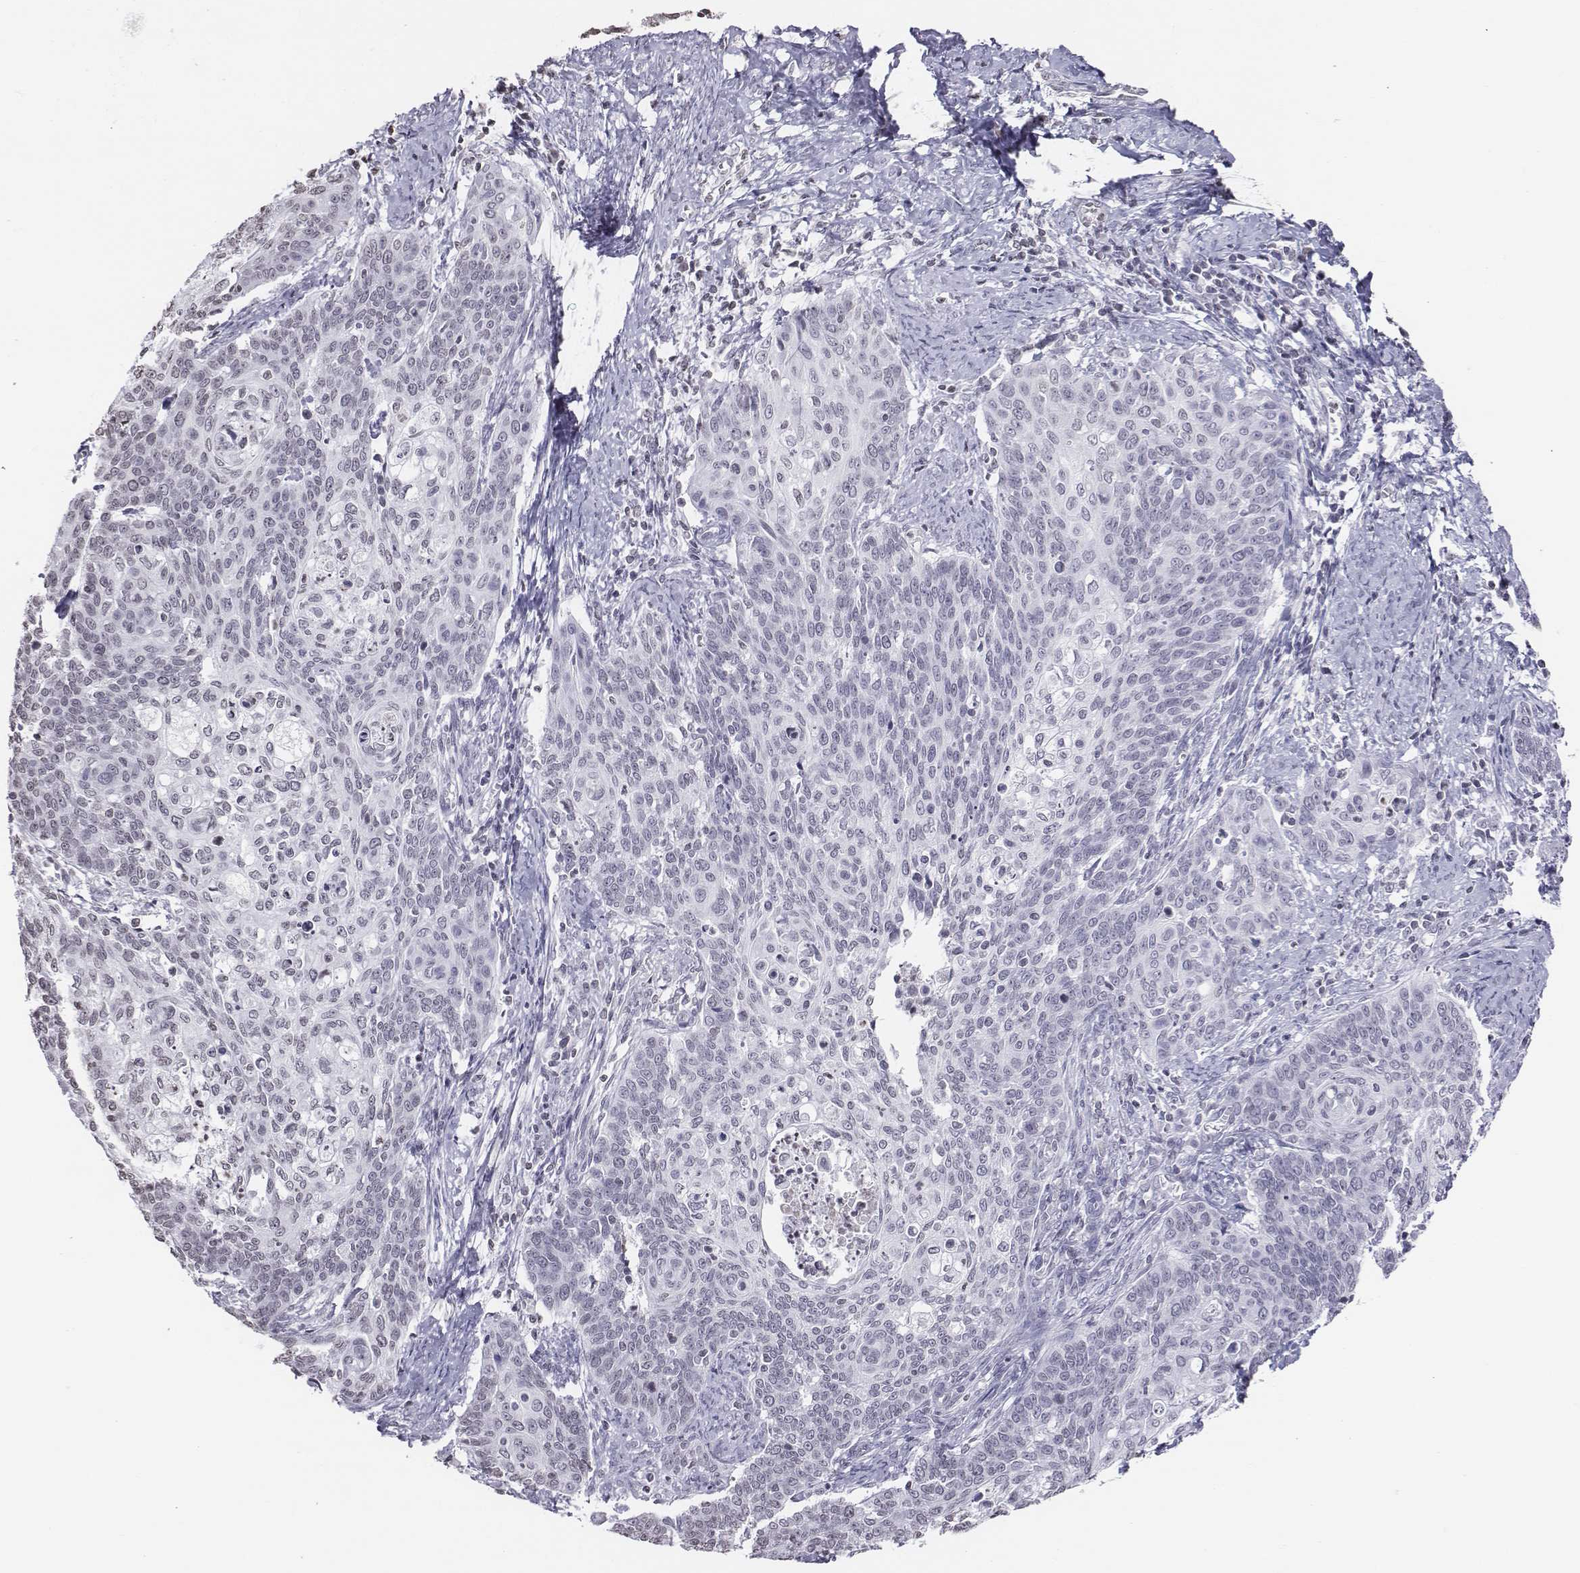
{"staining": {"intensity": "negative", "quantity": "none", "location": "none"}, "tissue": "cervical cancer", "cell_type": "Tumor cells", "image_type": "cancer", "snomed": [{"axis": "morphology", "description": "Normal tissue, NOS"}, {"axis": "morphology", "description": "Squamous cell carcinoma, NOS"}, {"axis": "topography", "description": "Cervix"}], "caption": "A high-resolution histopathology image shows immunohistochemistry staining of cervical cancer (squamous cell carcinoma), which displays no significant expression in tumor cells.", "gene": "BARHL1", "patient": {"sex": "female", "age": 39}}